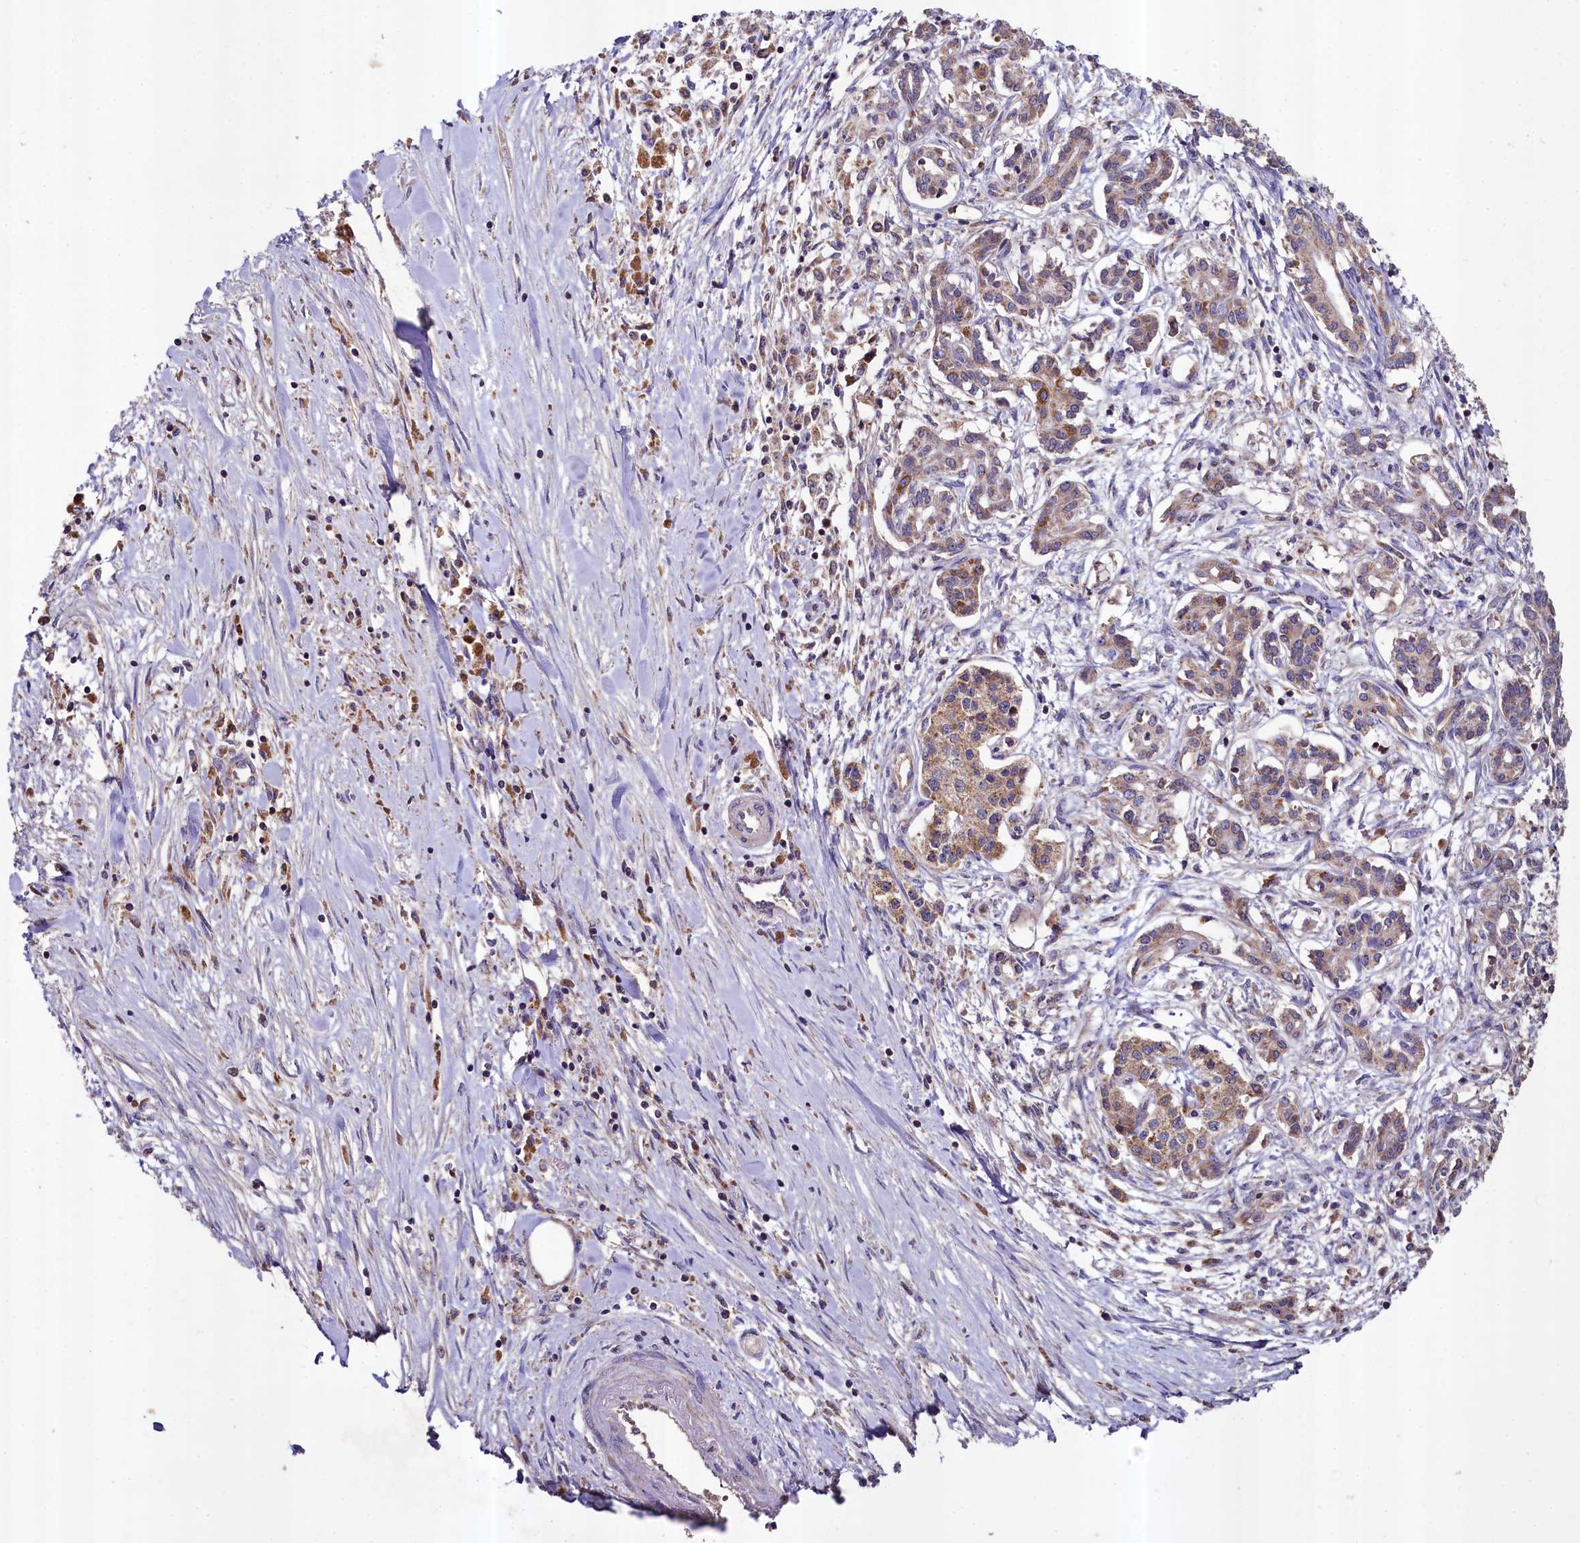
{"staining": {"intensity": "moderate", "quantity": ">75%", "location": "cytoplasmic/membranous"}, "tissue": "pancreatic cancer", "cell_type": "Tumor cells", "image_type": "cancer", "snomed": [{"axis": "morphology", "description": "Adenocarcinoma, NOS"}, {"axis": "topography", "description": "Pancreas"}], "caption": "Brown immunohistochemical staining in human adenocarcinoma (pancreatic) shows moderate cytoplasmic/membranous staining in approximately >75% of tumor cells.", "gene": "METTL4", "patient": {"sex": "female", "age": 50}}